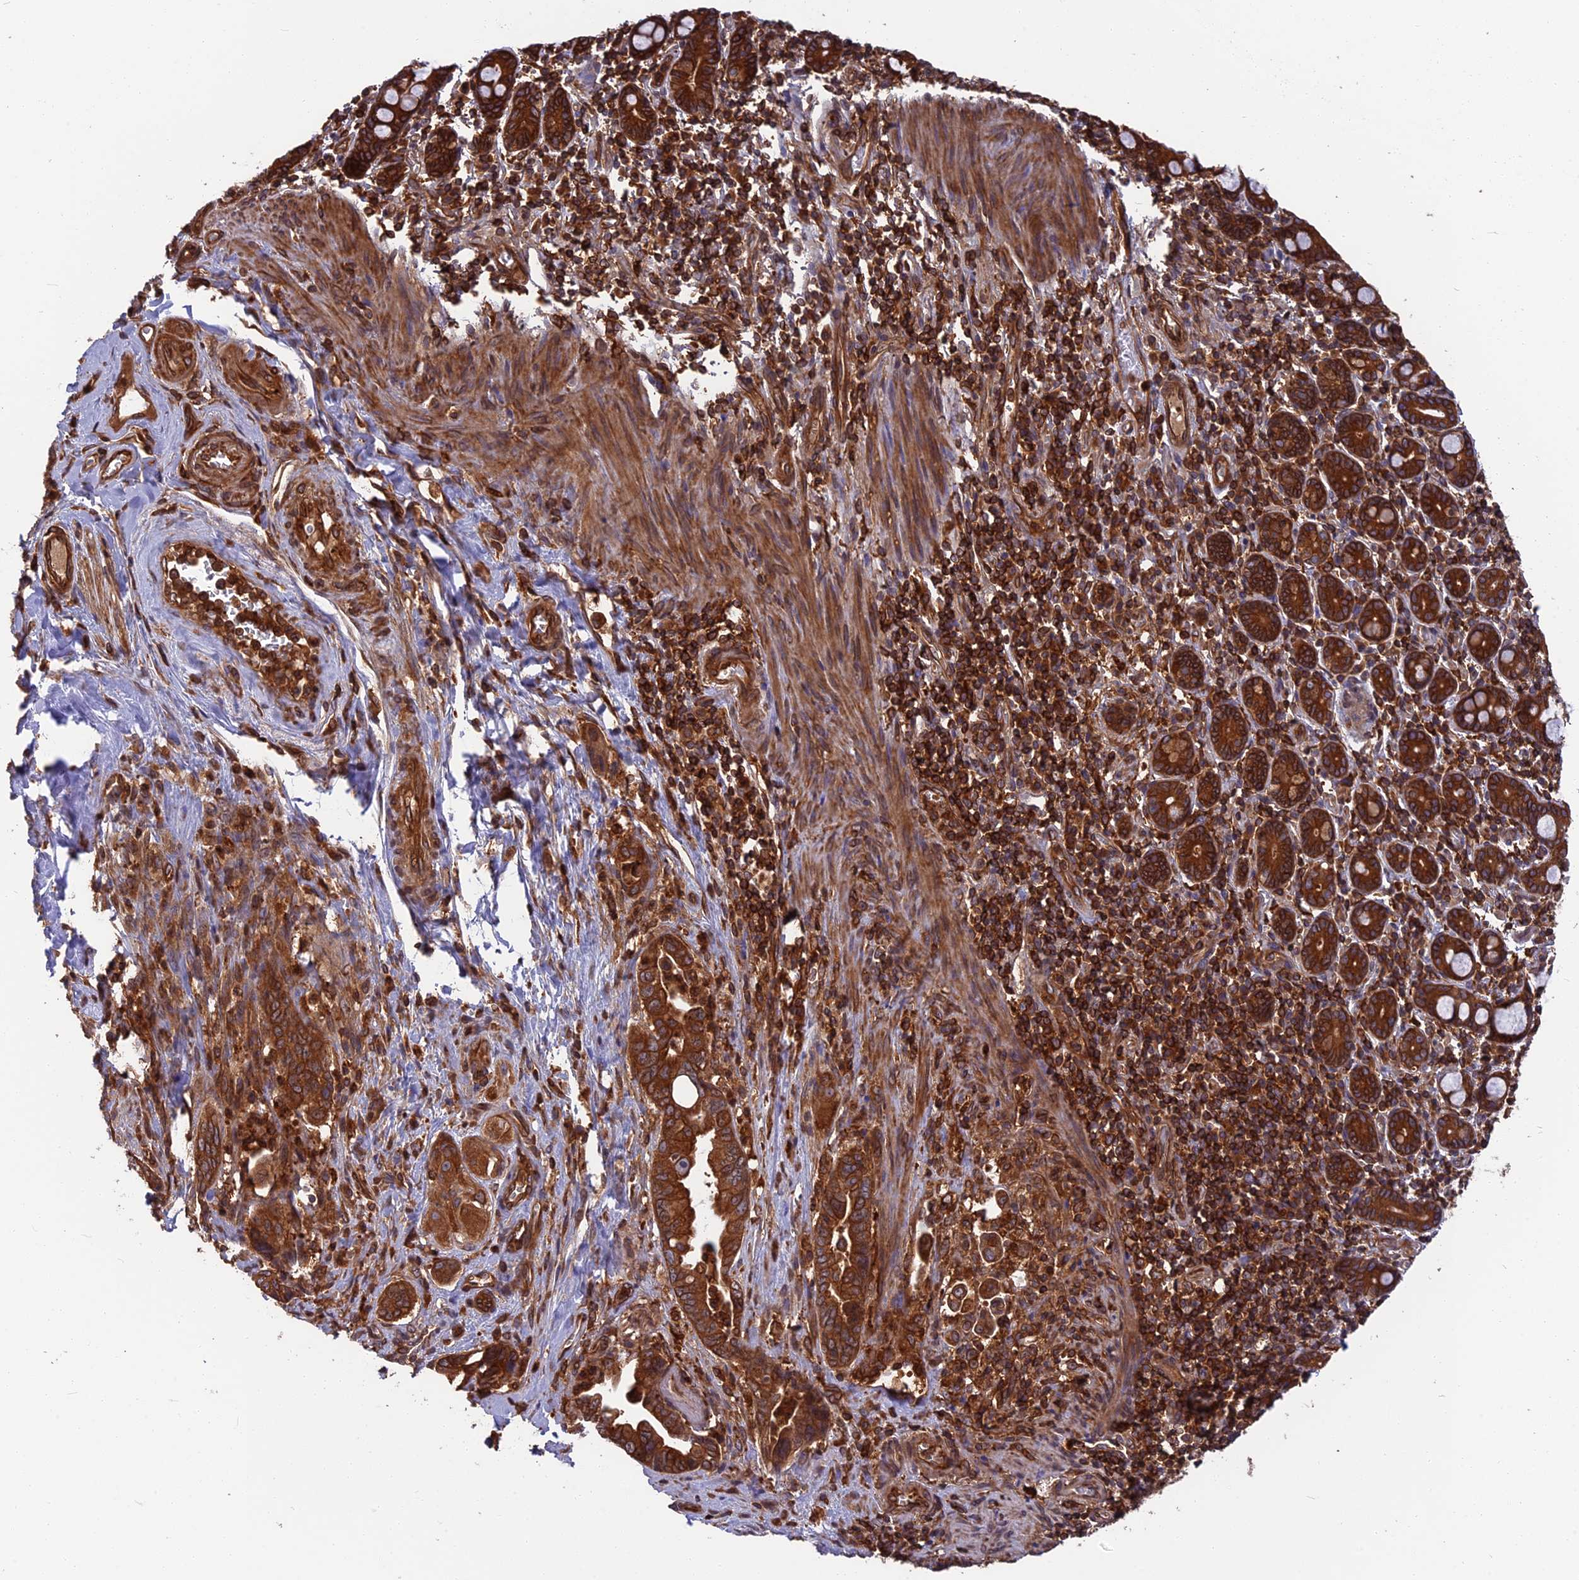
{"staining": {"intensity": "strong", "quantity": ">75%", "location": "cytoplasmic/membranous"}, "tissue": "pancreatic cancer", "cell_type": "Tumor cells", "image_type": "cancer", "snomed": [{"axis": "morphology", "description": "Adenocarcinoma, NOS"}, {"axis": "topography", "description": "Pancreas"}], "caption": "Protein expression analysis of pancreatic adenocarcinoma demonstrates strong cytoplasmic/membranous expression in approximately >75% of tumor cells.", "gene": "WDR1", "patient": {"sex": "male", "age": 70}}